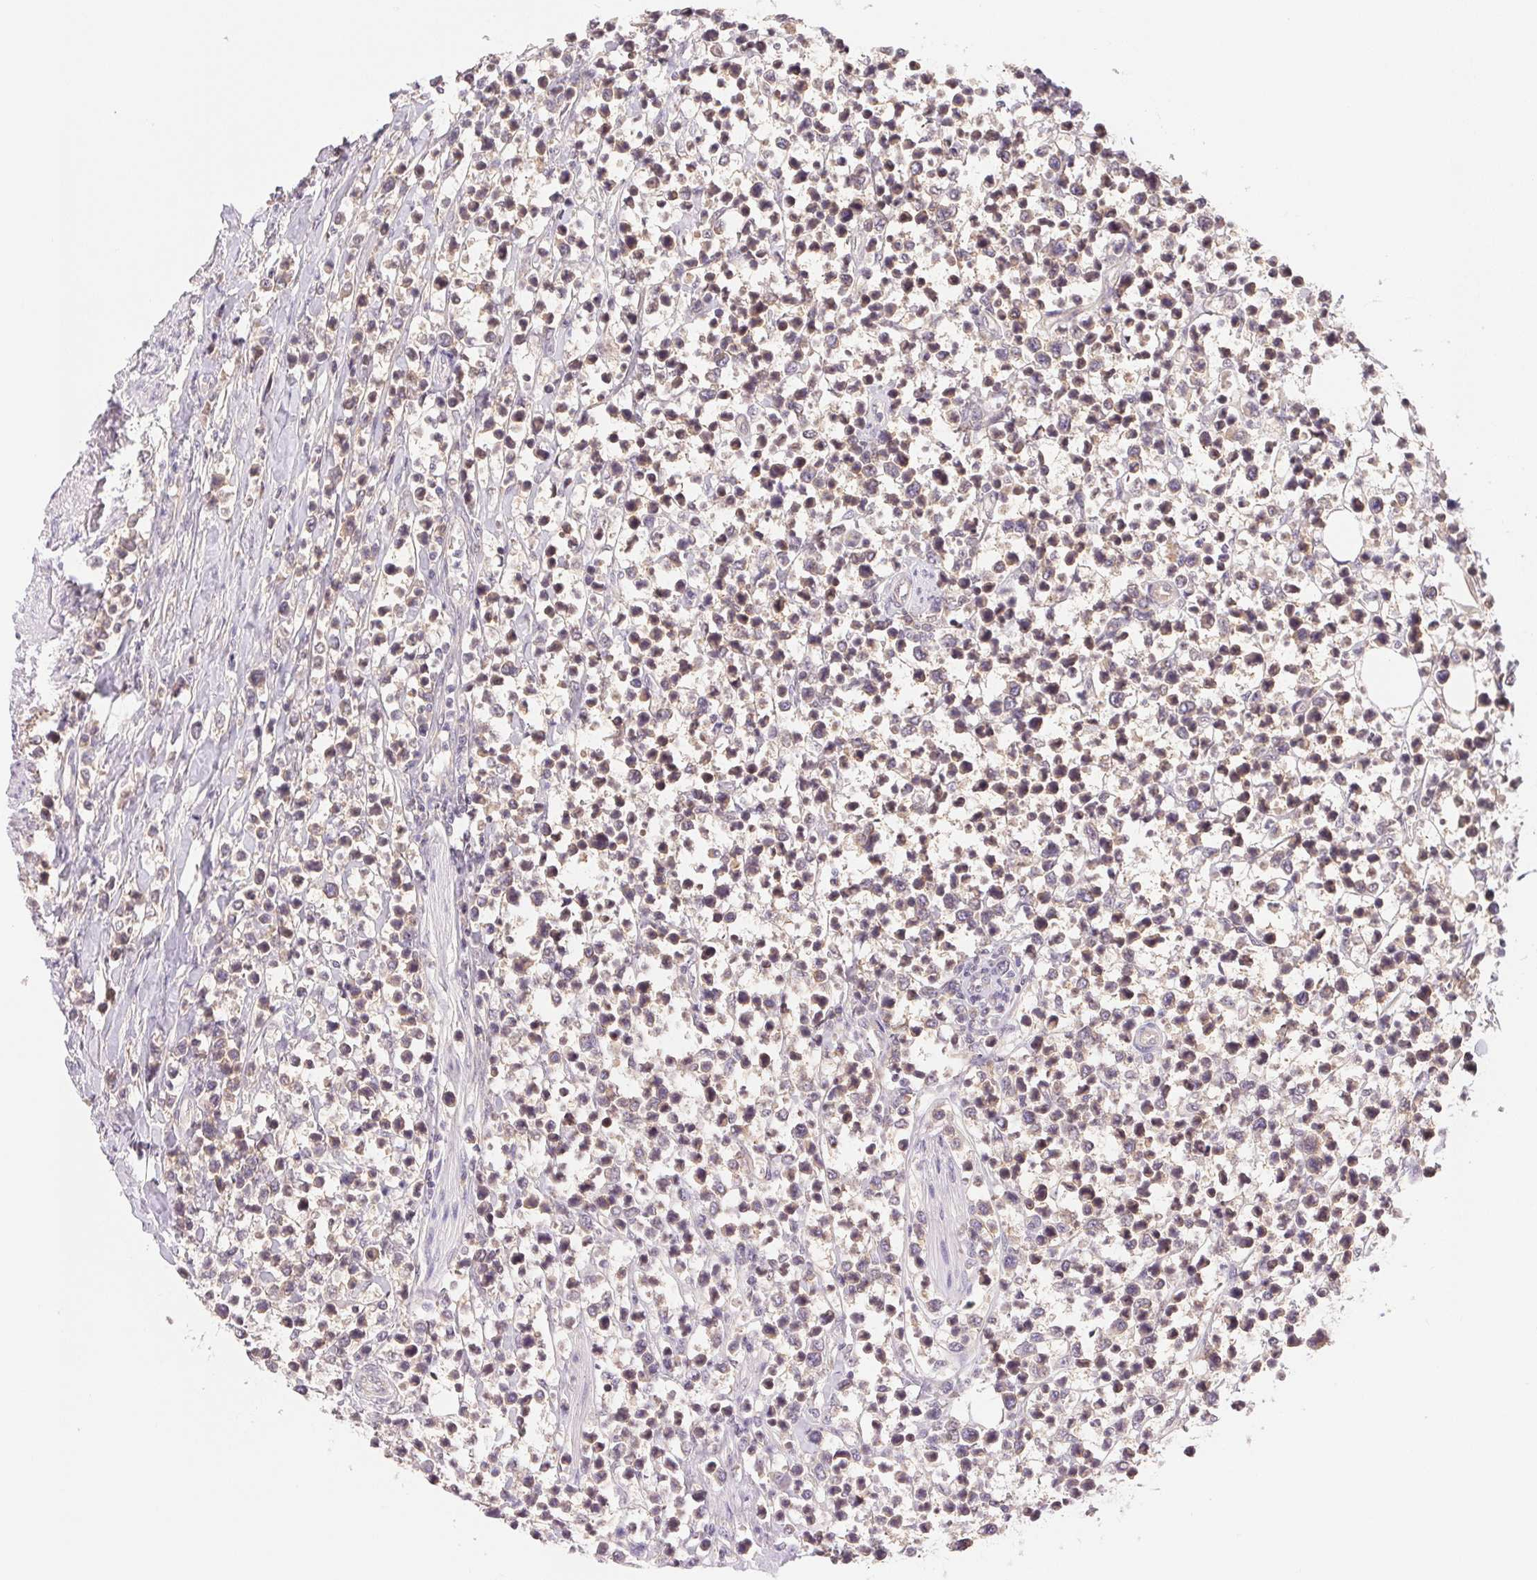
{"staining": {"intensity": "weak", "quantity": "25%-75%", "location": "cytoplasmic/membranous"}, "tissue": "lymphoma", "cell_type": "Tumor cells", "image_type": "cancer", "snomed": [{"axis": "morphology", "description": "Malignant lymphoma, non-Hodgkin's type, High grade"}, {"axis": "topography", "description": "Soft tissue"}], "caption": "The image demonstrates a brown stain indicating the presence of a protein in the cytoplasmic/membranous of tumor cells in lymphoma. Nuclei are stained in blue.", "gene": "BNIP5", "patient": {"sex": "female", "age": 56}}